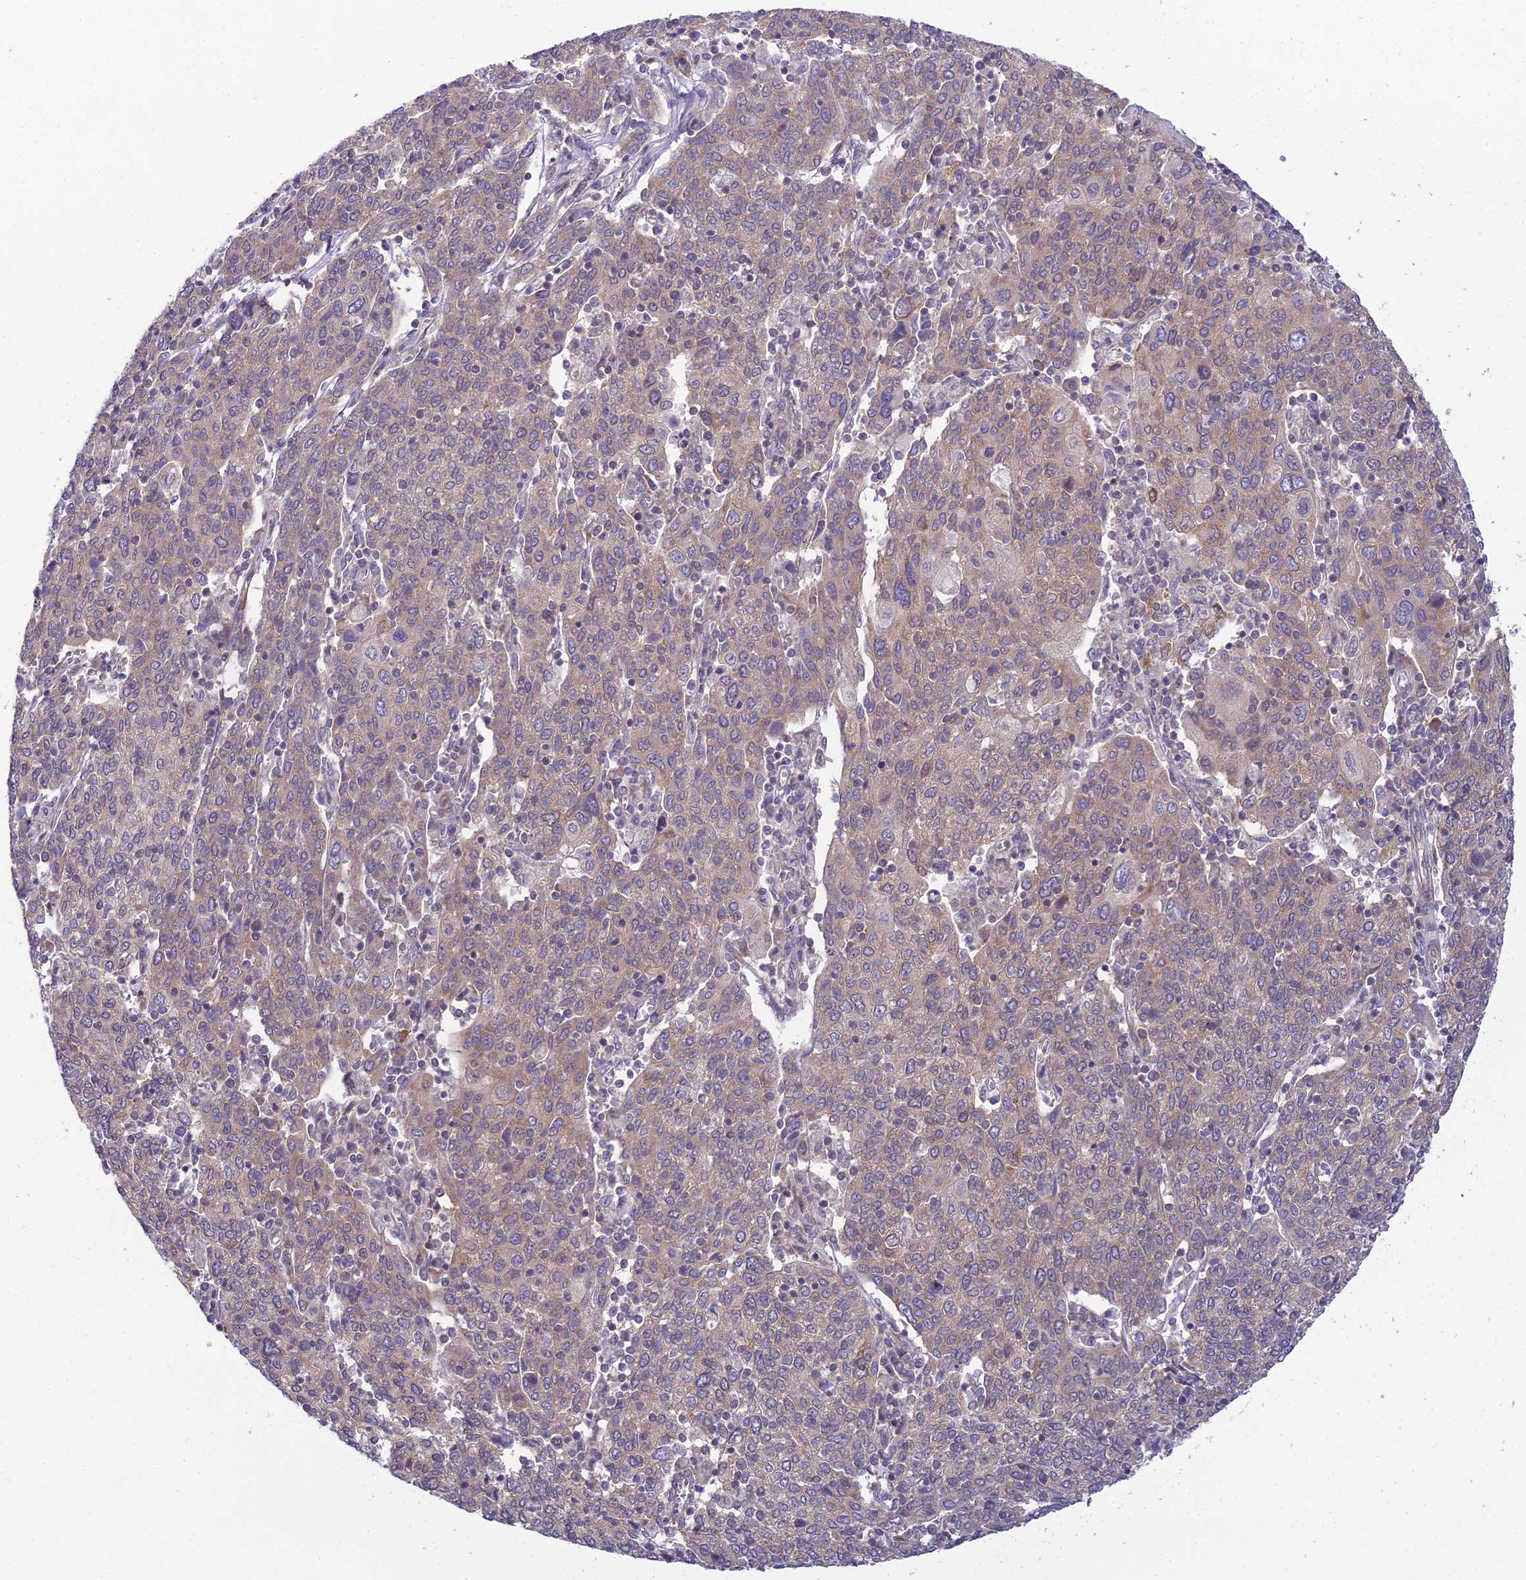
{"staining": {"intensity": "moderate", "quantity": "25%-75%", "location": "cytoplasmic/membranous"}, "tissue": "cervical cancer", "cell_type": "Tumor cells", "image_type": "cancer", "snomed": [{"axis": "morphology", "description": "Squamous cell carcinoma, NOS"}, {"axis": "topography", "description": "Cervix"}], "caption": "High-magnification brightfield microscopy of squamous cell carcinoma (cervical) stained with DAB (3,3'-diaminobenzidine) (brown) and counterstained with hematoxylin (blue). tumor cells exhibit moderate cytoplasmic/membranous staining is identified in about25%-75% of cells.", "gene": "CLCN7", "patient": {"sex": "female", "age": 67}}